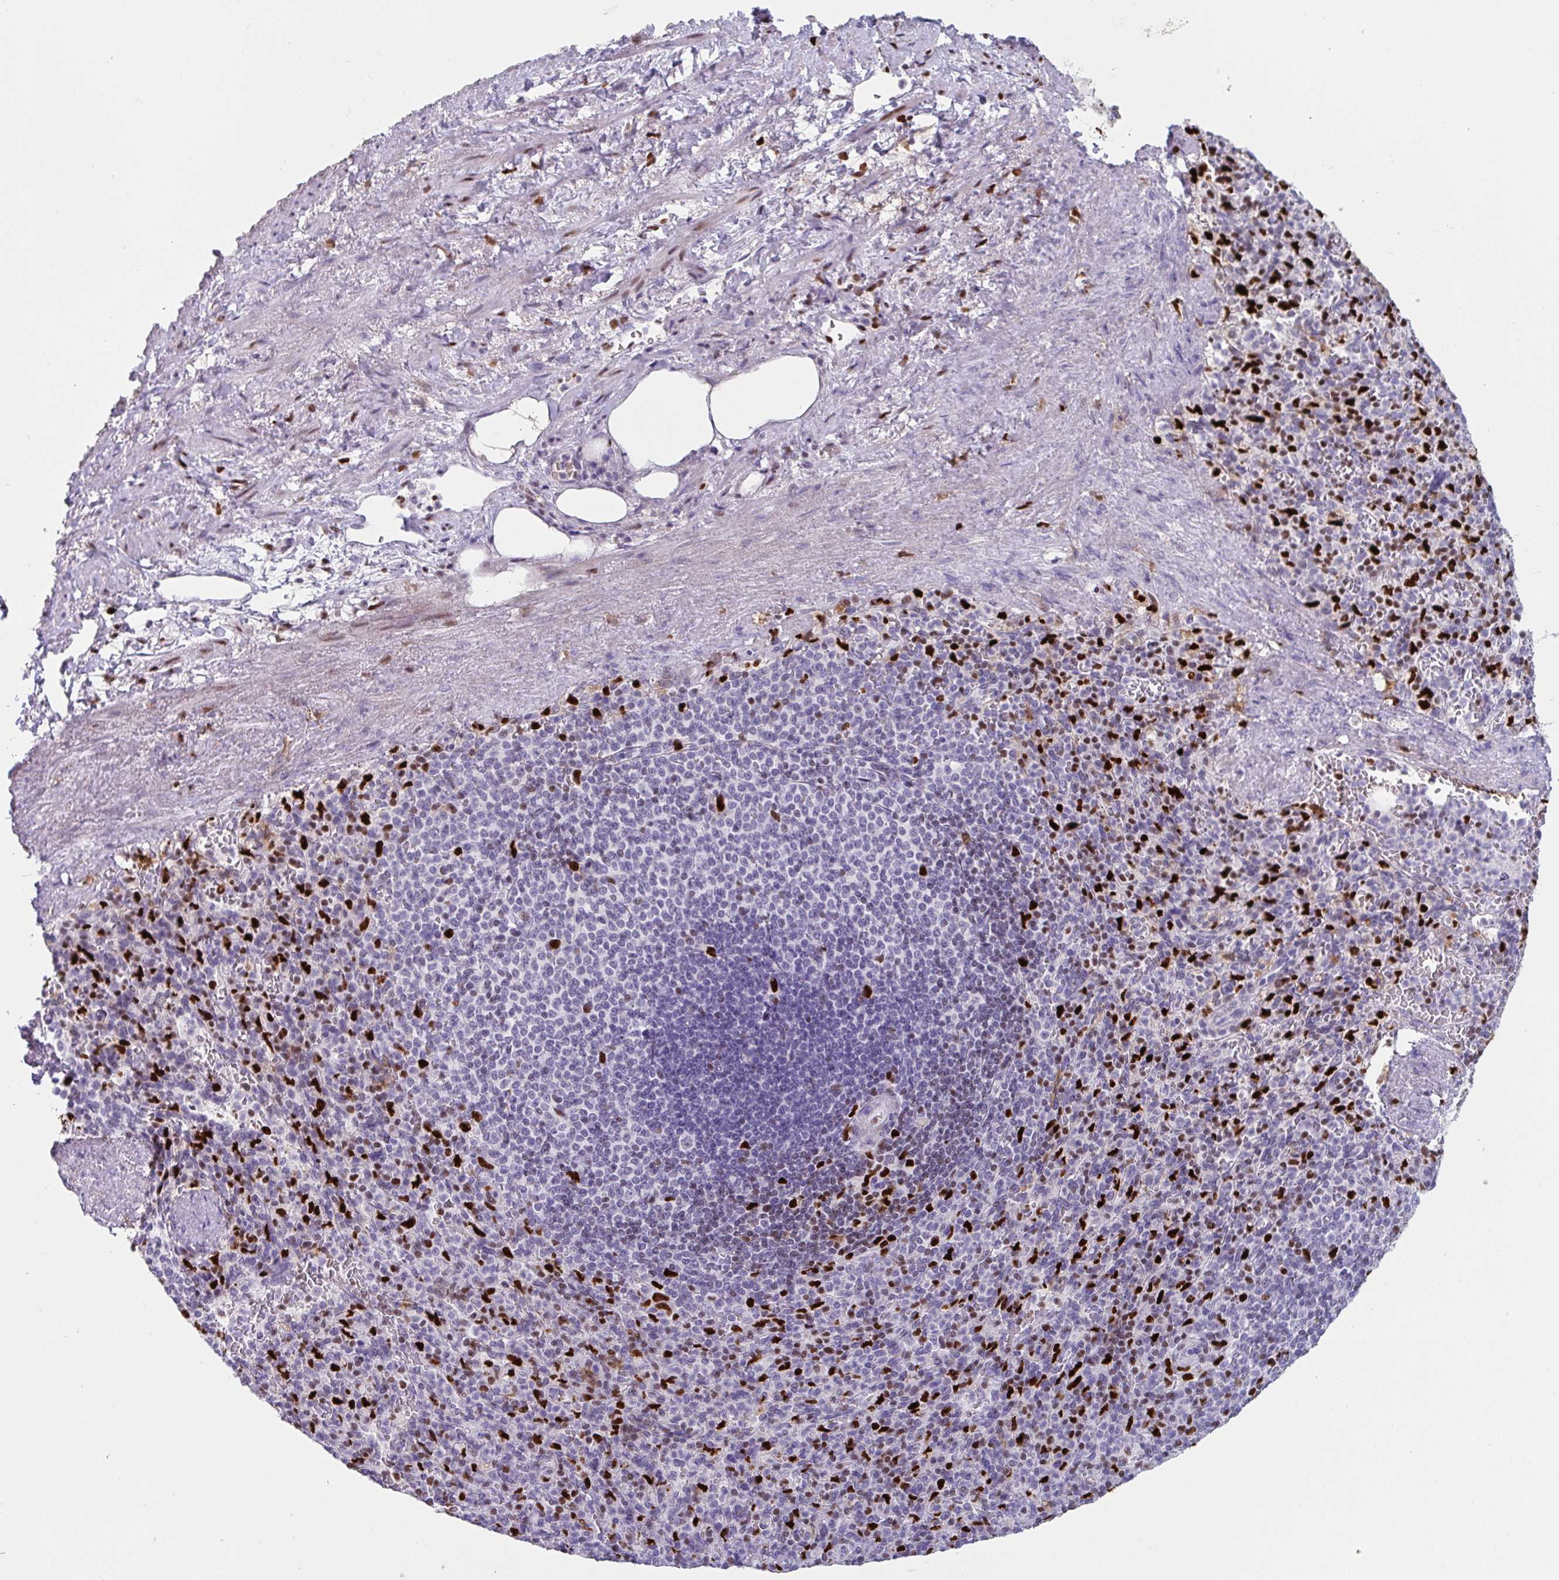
{"staining": {"intensity": "strong", "quantity": "25%-75%", "location": "nuclear"}, "tissue": "spleen", "cell_type": "Cells in red pulp", "image_type": "normal", "snomed": [{"axis": "morphology", "description": "Normal tissue, NOS"}, {"axis": "topography", "description": "Spleen"}], "caption": "Approximately 25%-75% of cells in red pulp in benign human spleen show strong nuclear protein staining as visualized by brown immunohistochemical staining.", "gene": "ZNF586", "patient": {"sex": "female", "age": 74}}